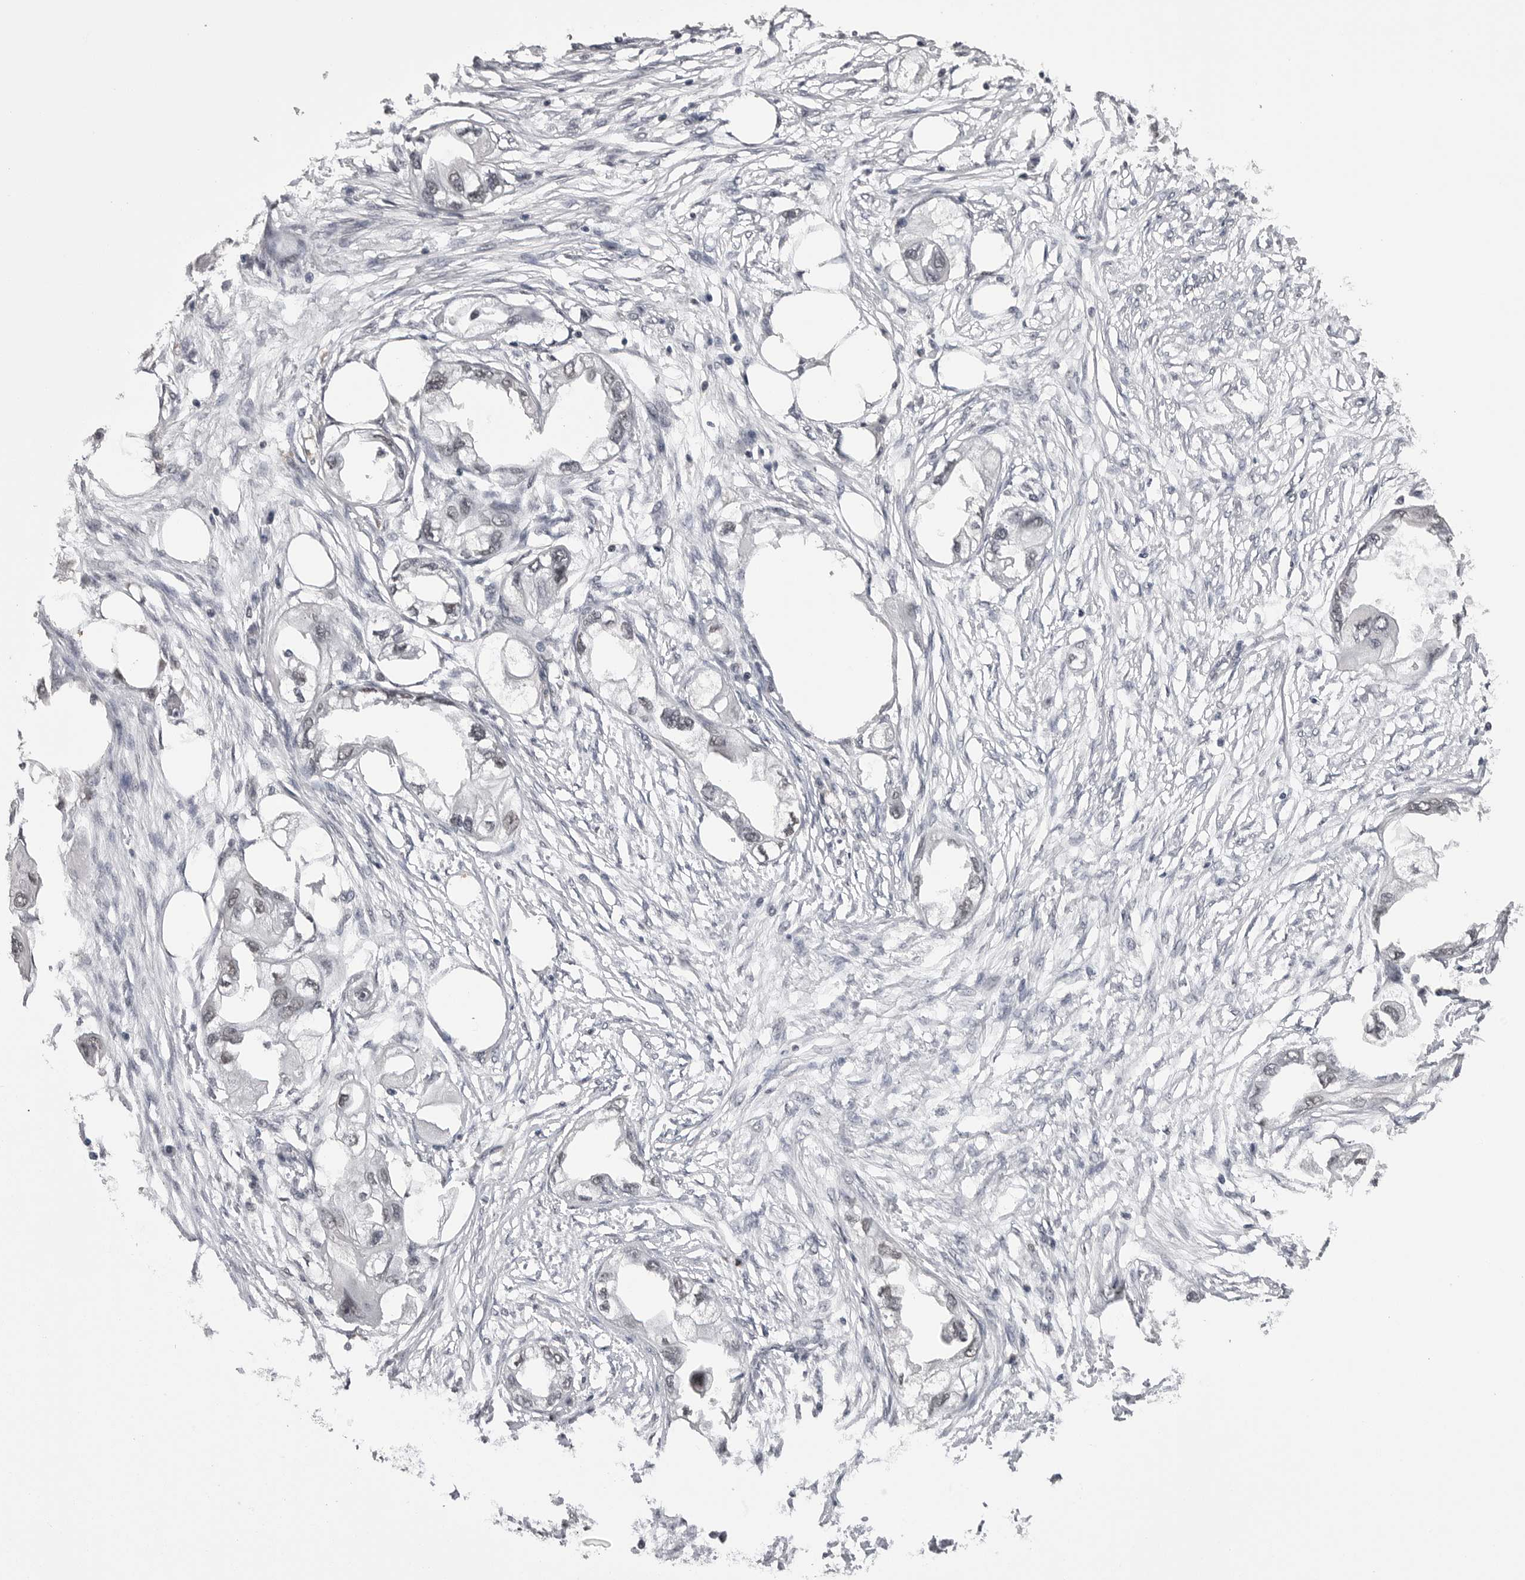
{"staining": {"intensity": "negative", "quantity": "none", "location": "none"}, "tissue": "endometrial cancer", "cell_type": "Tumor cells", "image_type": "cancer", "snomed": [{"axis": "morphology", "description": "Adenocarcinoma, NOS"}, {"axis": "morphology", "description": "Adenocarcinoma, metastatic, NOS"}, {"axis": "topography", "description": "Adipose tissue"}, {"axis": "topography", "description": "Endometrium"}], "caption": "Photomicrograph shows no protein positivity in tumor cells of endometrial cancer (adenocarcinoma) tissue.", "gene": "DLG2", "patient": {"sex": "female", "age": 67}}